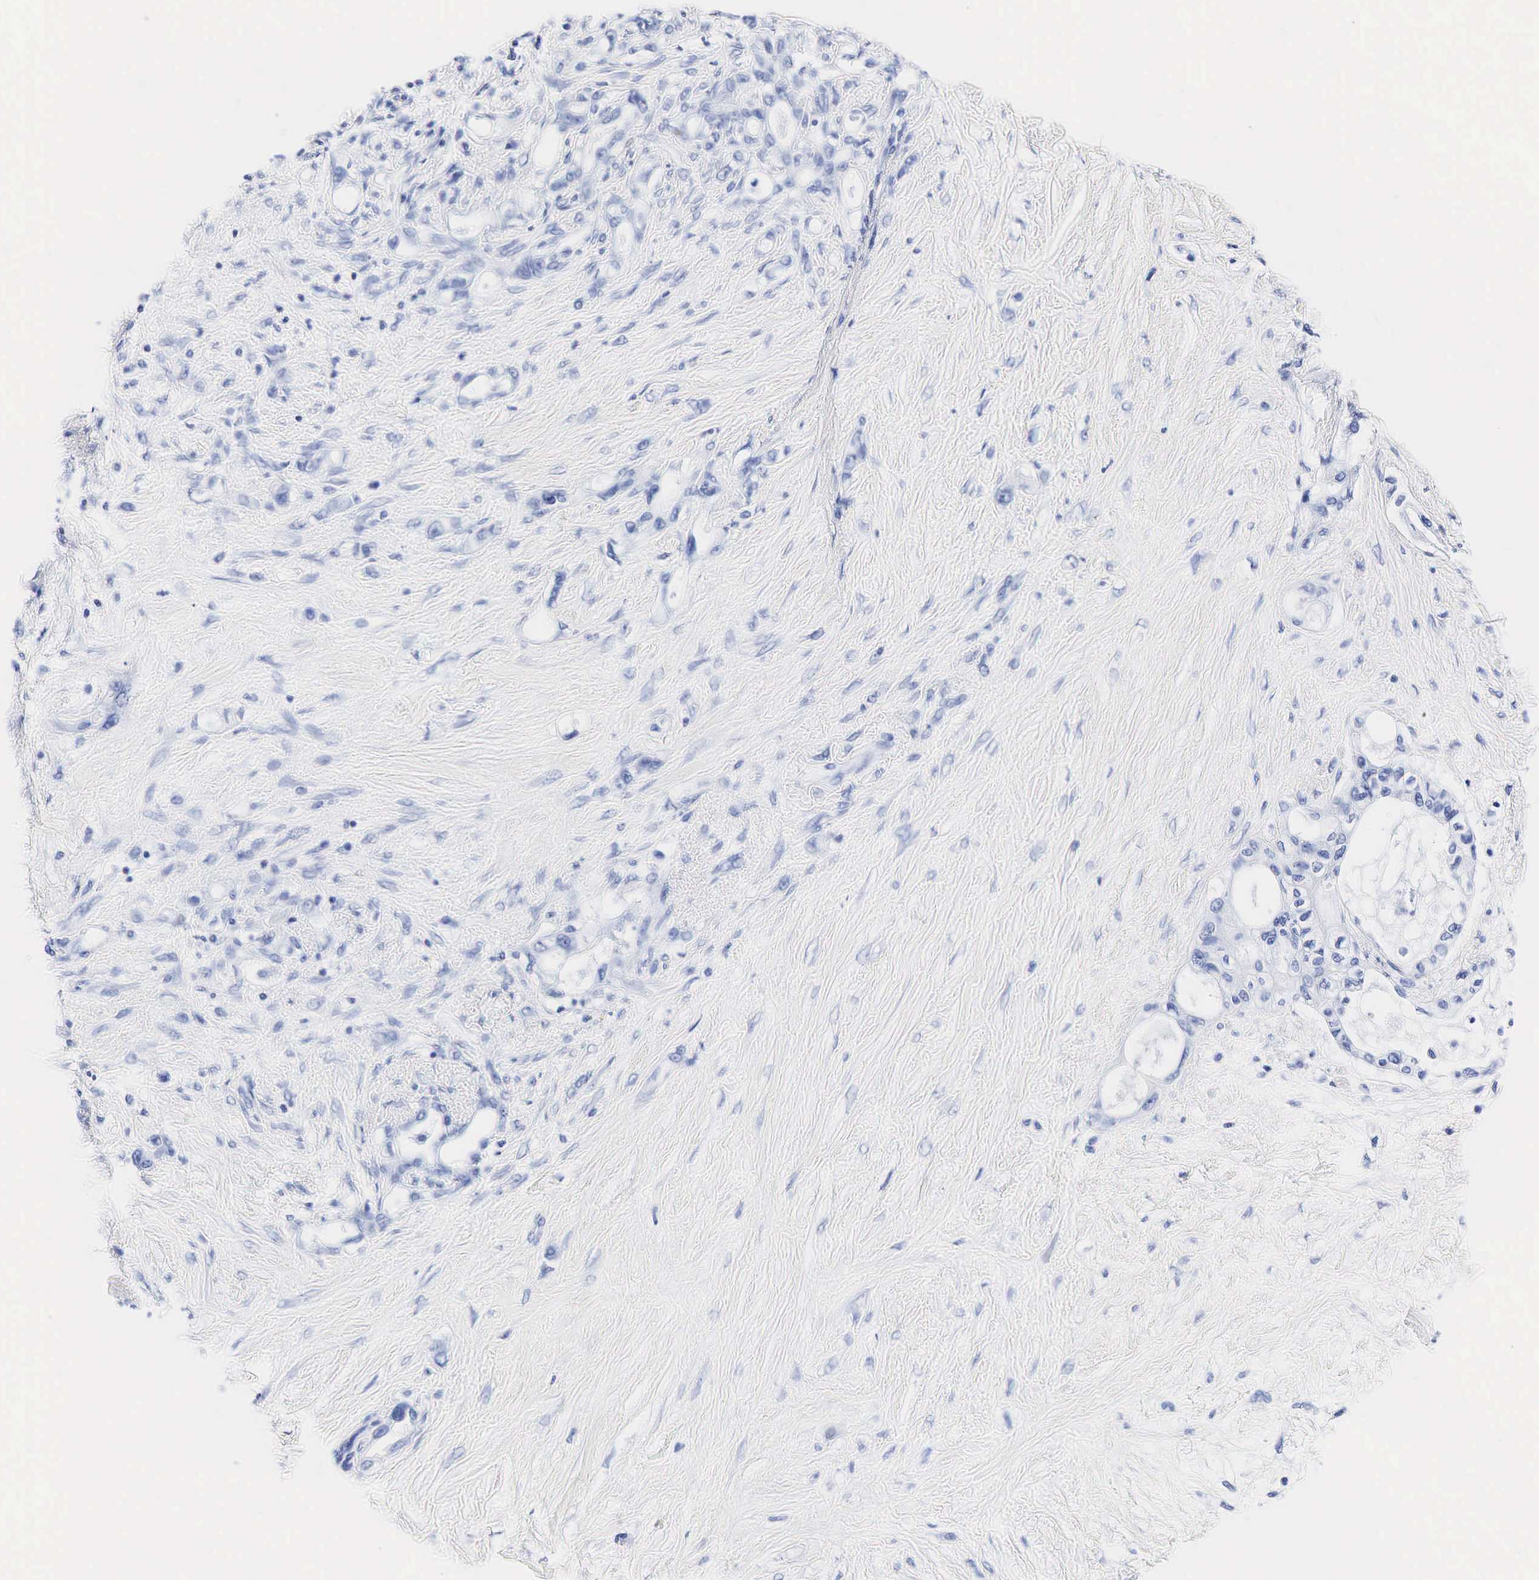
{"staining": {"intensity": "negative", "quantity": "none", "location": "none"}, "tissue": "pancreatic cancer", "cell_type": "Tumor cells", "image_type": "cancer", "snomed": [{"axis": "morphology", "description": "Adenocarcinoma, NOS"}, {"axis": "topography", "description": "Pancreas"}], "caption": "Human pancreatic adenocarcinoma stained for a protein using IHC exhibits no positivity in tumor cells.", "gene": "TG", "patient": {"sex": "female", "age": 70}}